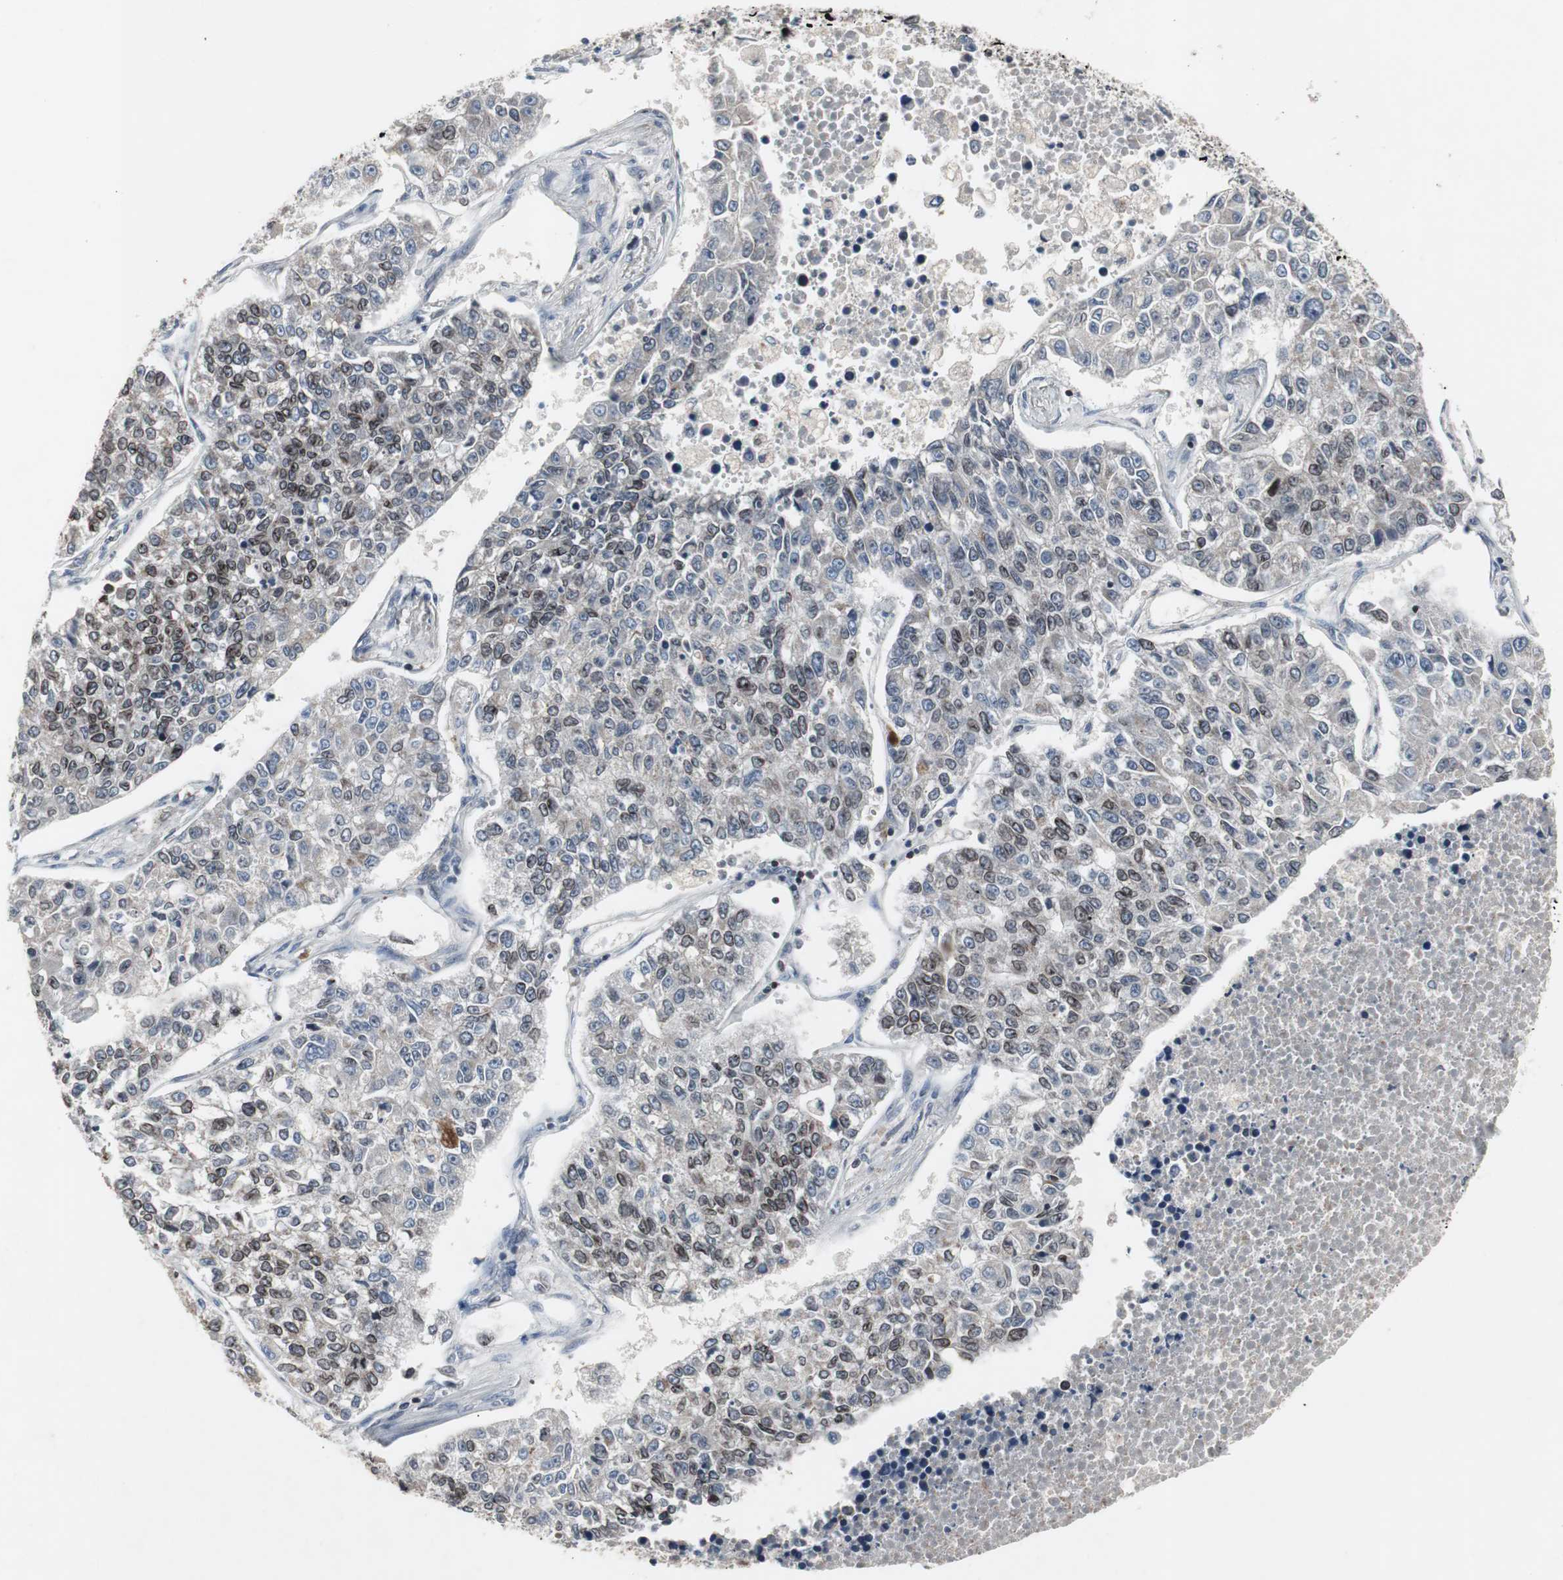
{"staining": {"intensity": "moderate", "quantity": "<25%", "location": "nuclear"}, "tissue": "lung cancer", "cell_type": "Tumor cells", "image_type": "cancer", "snomed": [{"axis": "morphology", "description": "Adenocarcinoma, NOS"}, {"axis": "topography", "description": "Lung"}], "caption": "Lung adenocarcinoma tissue reveals moderate nuclear staining in approximately <25% of tumor cells, visualized by immunohistochemistry.", "gene": "ZNF396", "patient": {"sex": "male", "age": 49}}